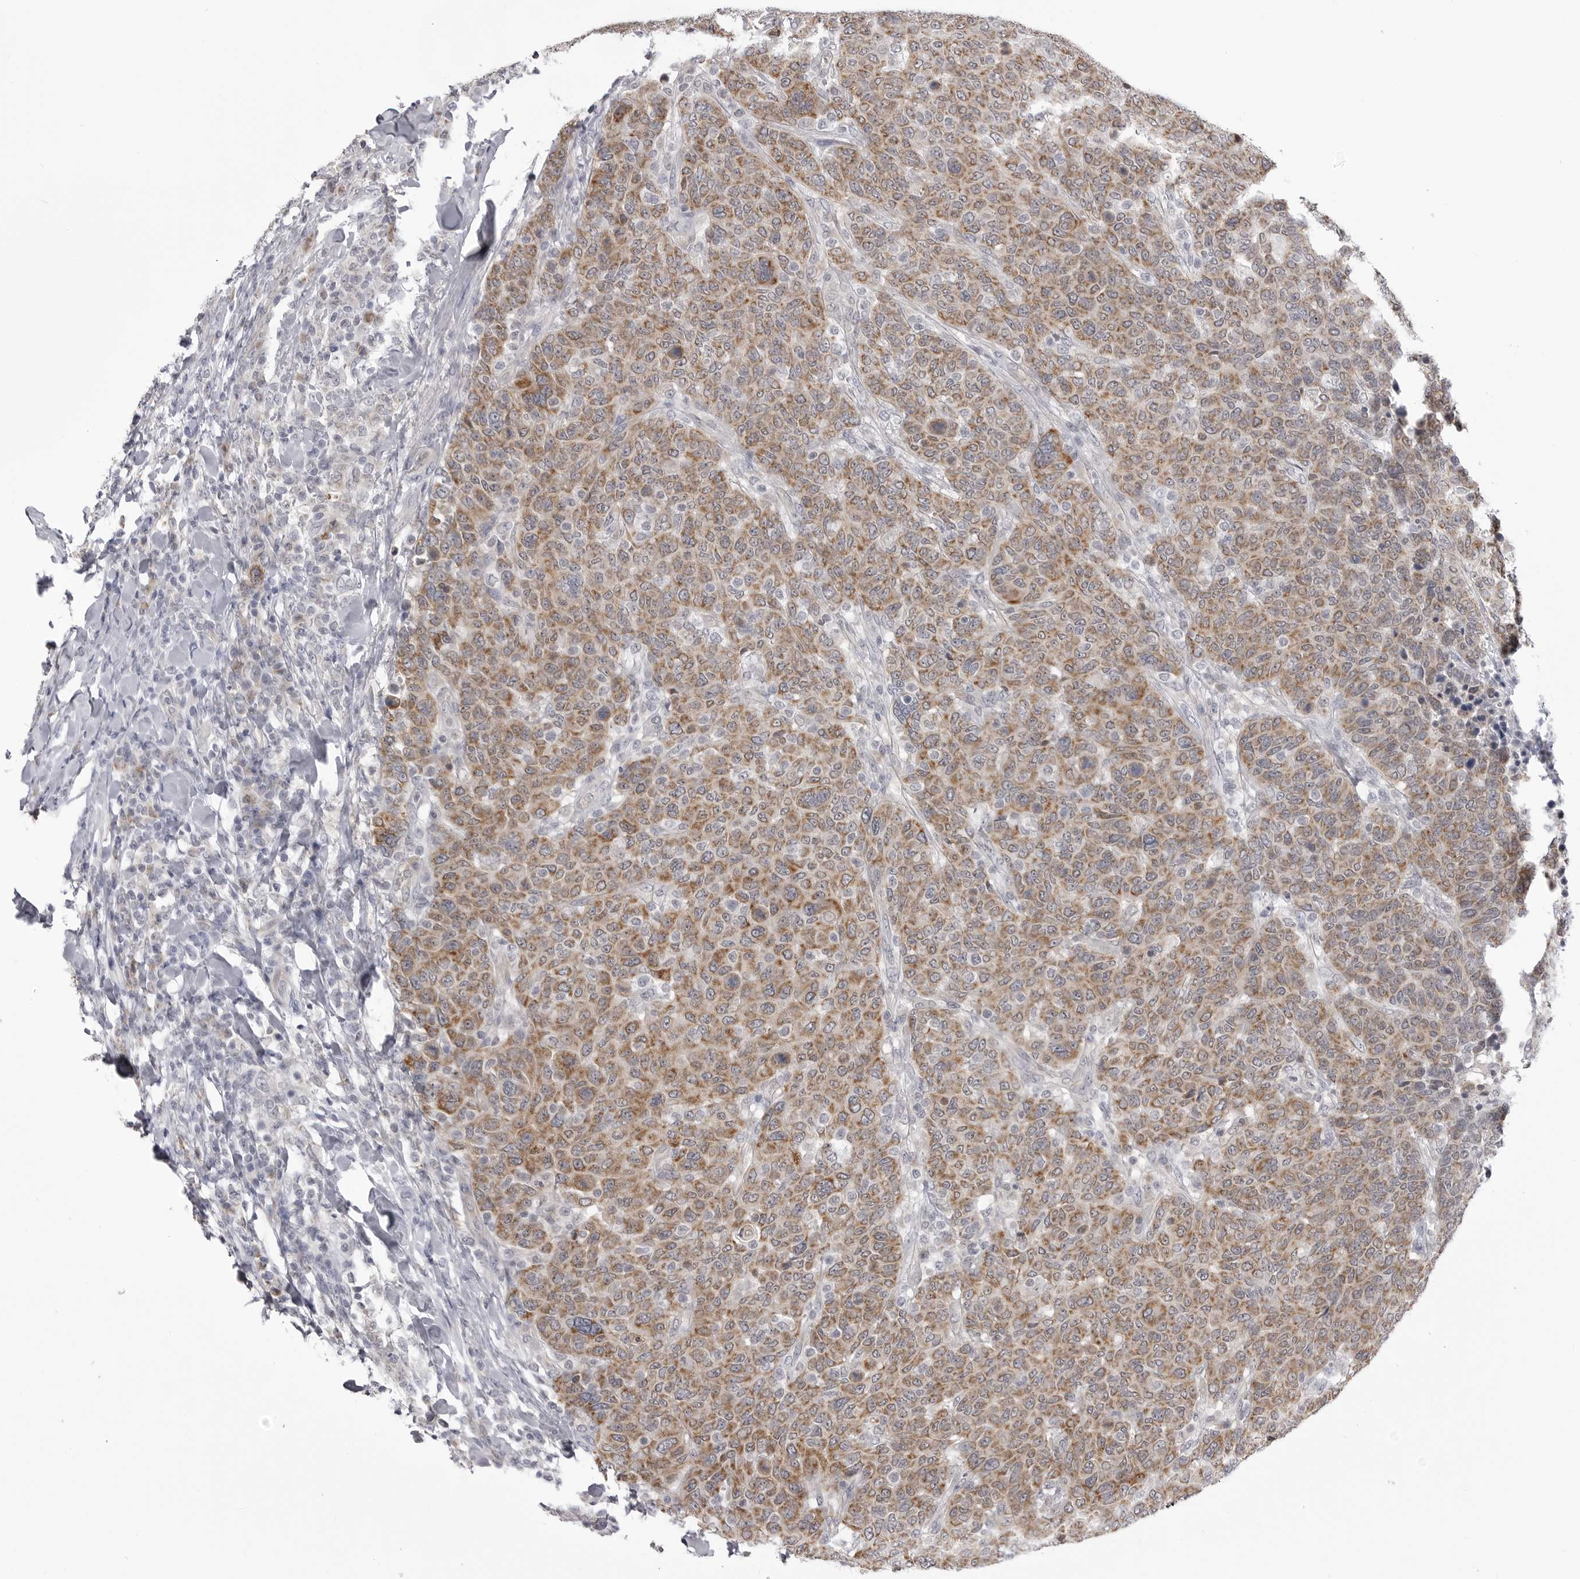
{"staining": {"intensity": "moderate", "quantity": "25%-75%", "location": "cytoplasmic/membranous"}, "tissue": "breast cancer", "cell_type": "Tumor cells", "image_type": "cancer", "snomed": [{"axis": "morphology", "description": "Duct carcinoma"}, {"axis": "topography", "description": "Breast"}], "caption": "IHC of breast cancer (infiltrating ductal carcinoma) exhibits medium levels of moderate cytoplasmic/membranous positivity in approximately 25%-75% of tumor cells. Immunohistochemistry (ihc) stains the protein in brown and the nuclei are stained blue.", "gene": "FH", "patient": {"sex": "female", "age": 37}}